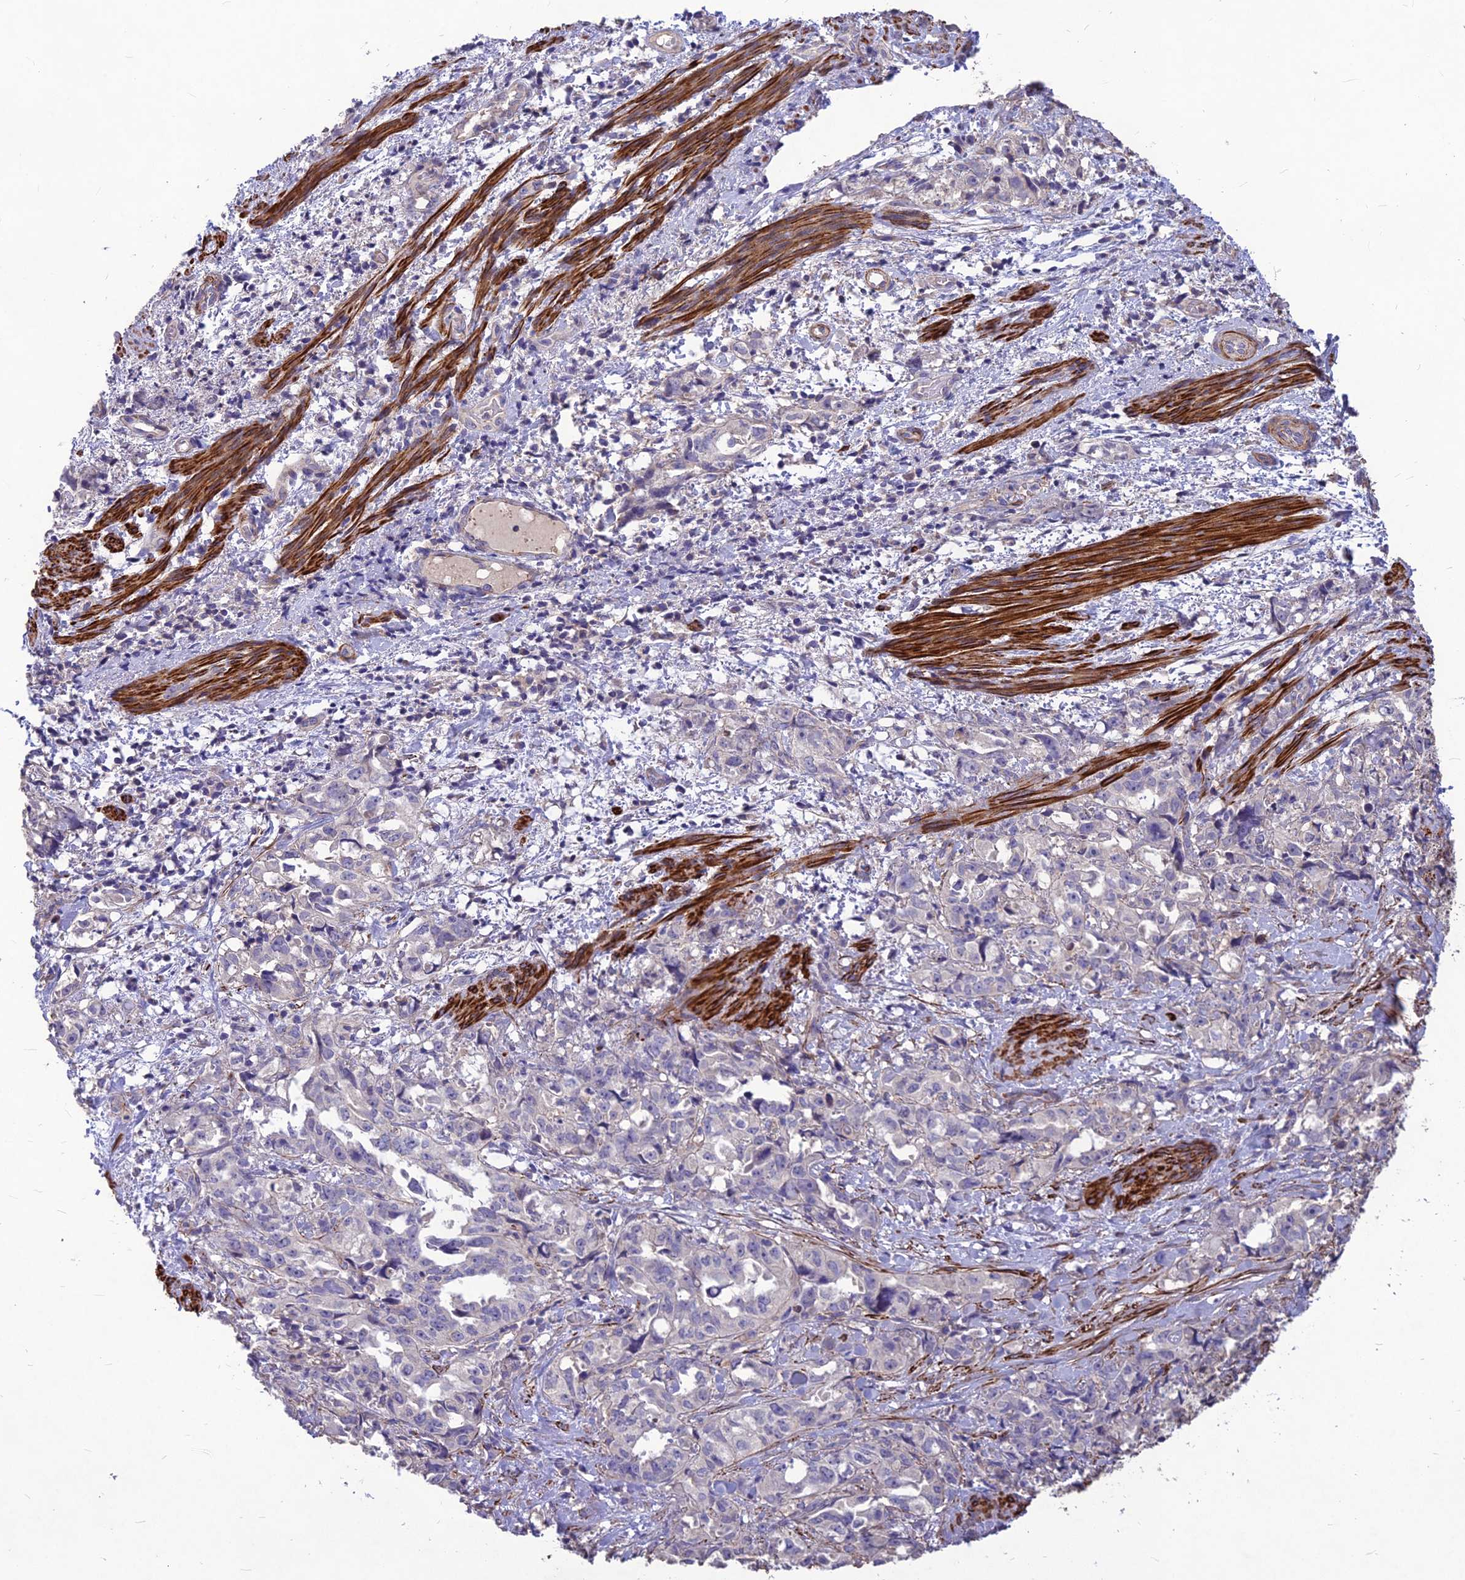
{"staining": {"intensity": "negative", "quantity": "none", "location": "none"}, "tissue": "endometrial cancer", "cell_type": "Tumor cells", "image_type": "cancer", "snomed": [{"axis": "morphology", "description": "Adenocarcinoma, NOS"}, {"axis": "topography", "description": "Endometrium"}], "caption": "The histopathology image demonstrates no staining of tumor cells in endometrial cancer.", "gene": "CLUH", "patient": {"sex": "female", "age": 65}}